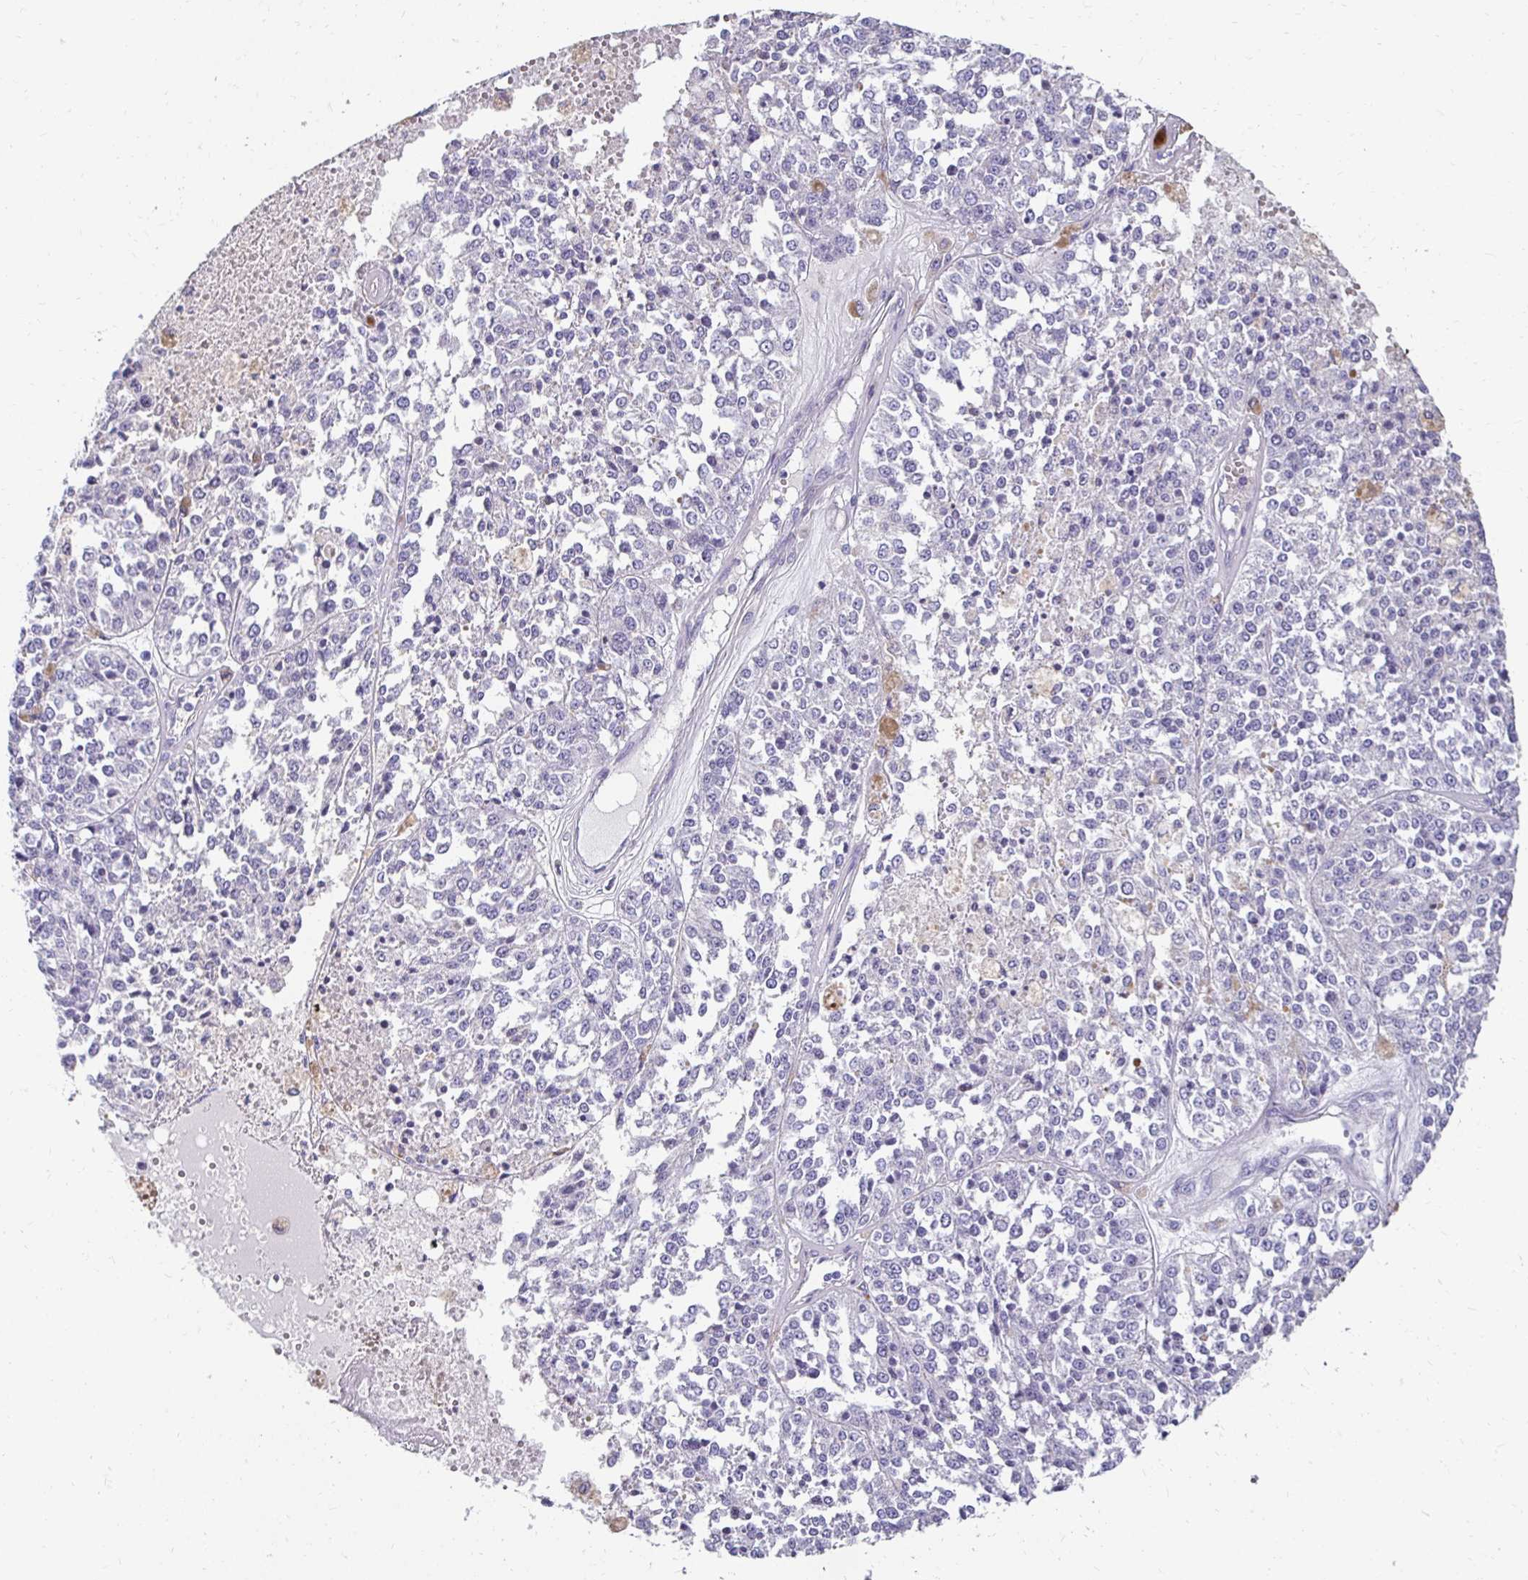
{"staining": {"intensity": "negative", "quantity": "none", "location": "none"}, "tissue": "melanoma", "cell_type": "Tumor cells", "image_type": "cancer", "snomed": [{"axis": "morphology", "description": "Malignant melanoma, Metastatic site"}, {"axis": "topography", "description": "Lymph node"}], "caption": "The image reveals no staining of tumor cells in melanoma.", "gene": "AKAP6", "patient": {"sex": "female", "age": 64}}